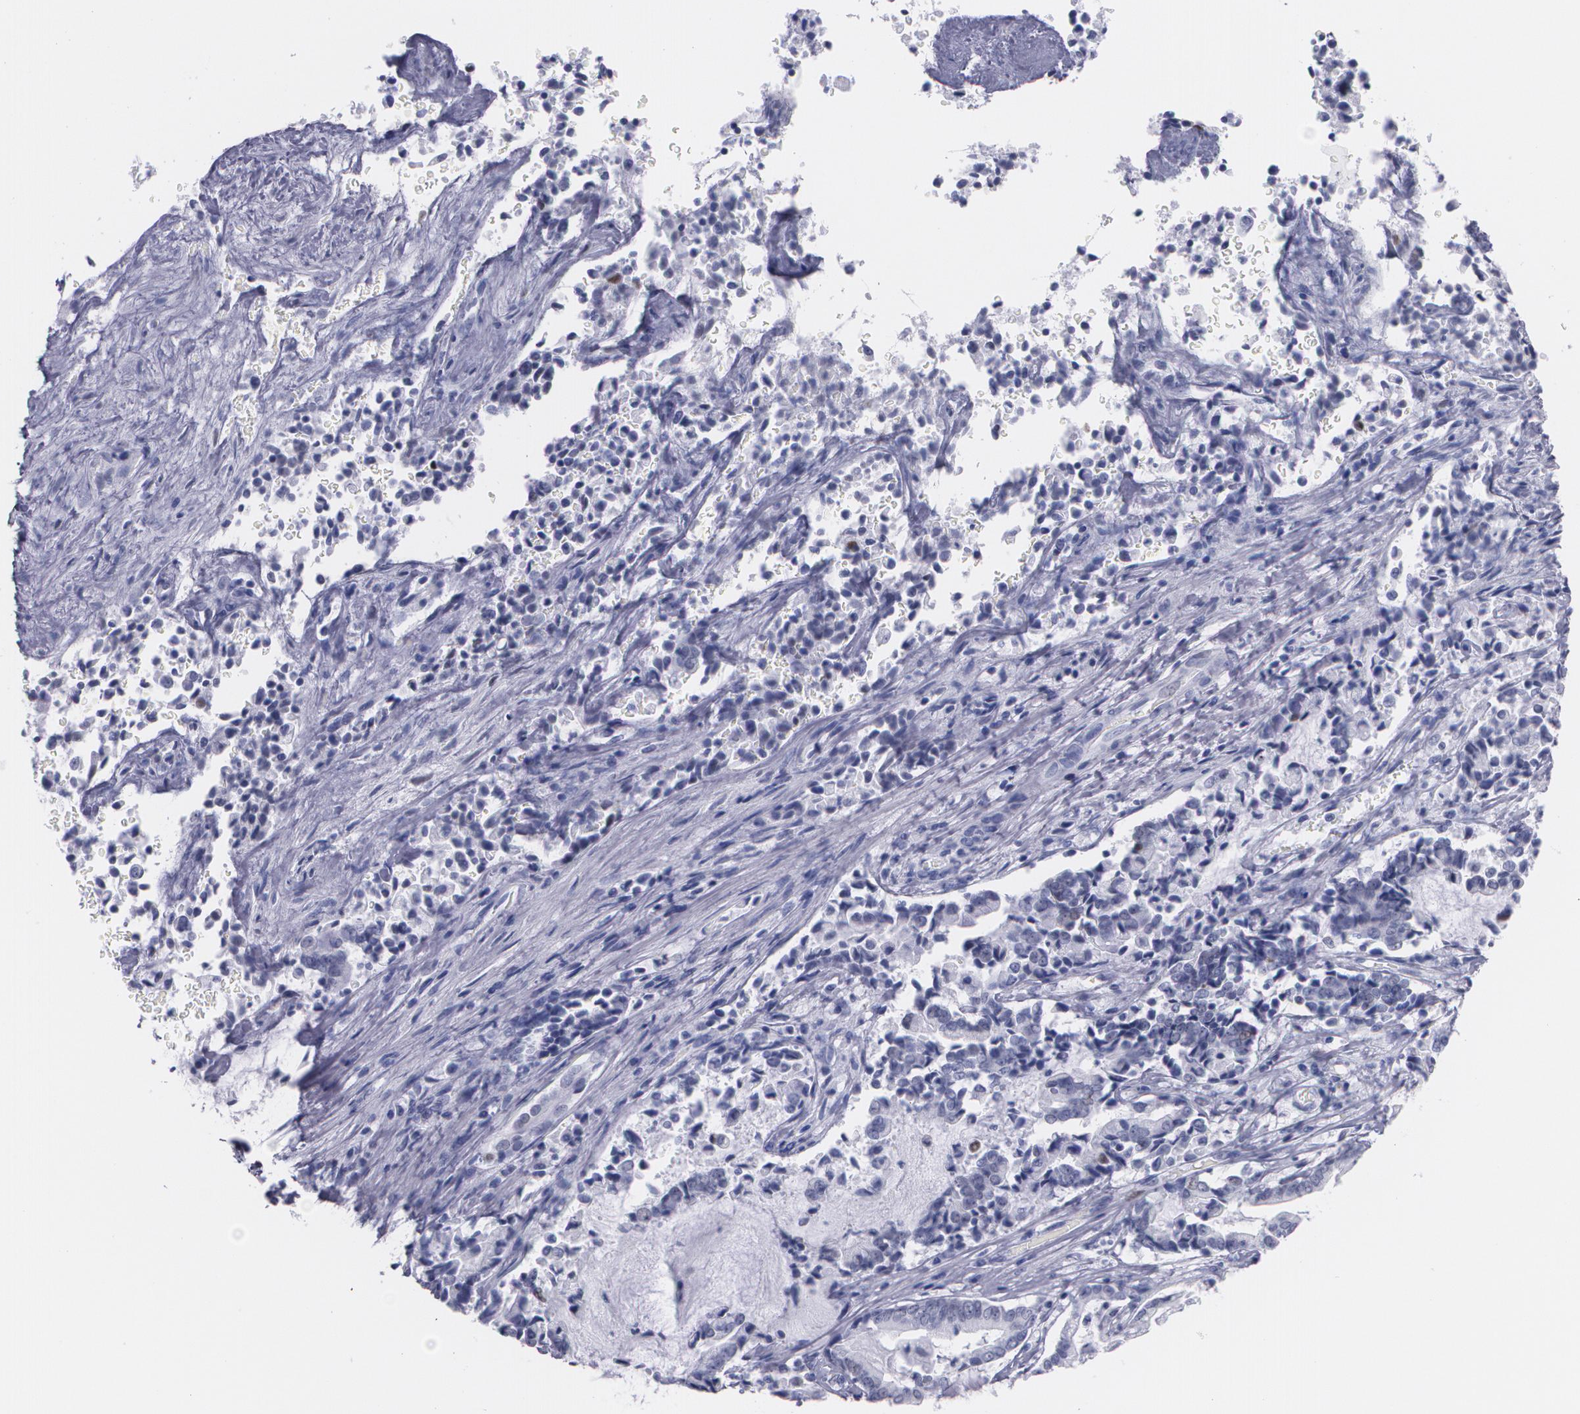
{"staining": {"intensity": "negative", "quantity": "none", "location": "none"}, "tissue": "liver cancer", "cell_type": "Tumor cells", "image_type": "cancer", "snomed": [{"axis": "morphology", "description": "Cholangiocarcinoma"}, {"axis": "topography", "description": "Liver"}], "caption": "This is an immunohistochemistry (IHC) micrograph of human liver cancer (cholangiocarcinoma). There is no expression in tumor cells.", "gene": "TP53", "patient": {"sex": "male", "age": 57}}